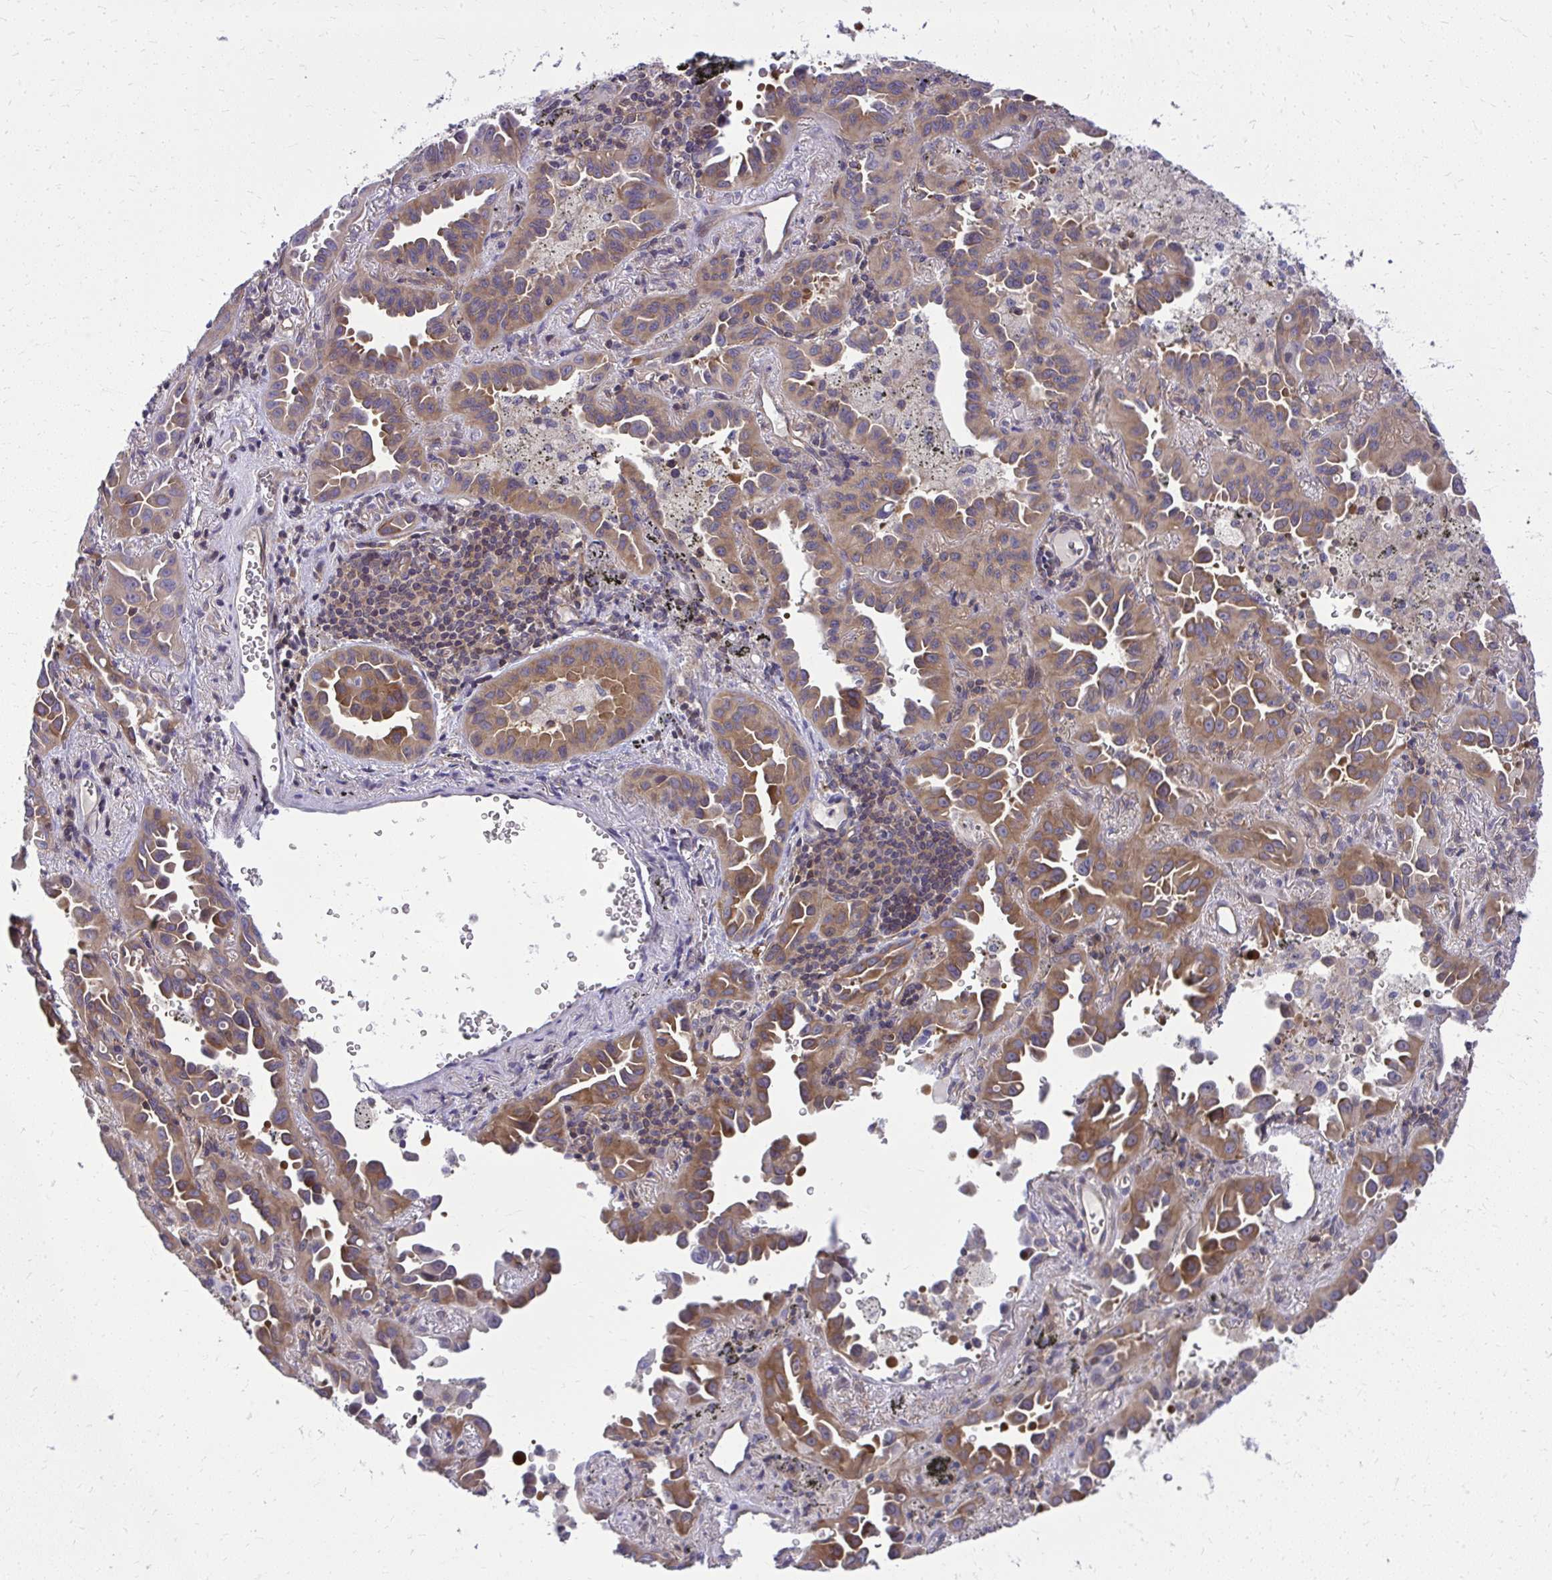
{"staining": {"intensity": "moderate", "quantity": ">75%", "location": "cytoplasmic/membranous"}, "tissue": "lung cancer", "cell_type": "Tumor cells", "image_type": "cancer", "snomed": [{"axis": "morphology", "description": "Adenocarcinoma, NOS"}, {"axis": "topography", "description": "Lung"}], "caption": "A brown stain shows moderate cytoplasmic/membranous staining of a protein in lung adenocarcinoma tumor cells. Immunohistochemistry stains the protein in brown and the nuclei are stained blue.", "gene": "PPP5C", "patient": {"sex": "male", "age": 68}}